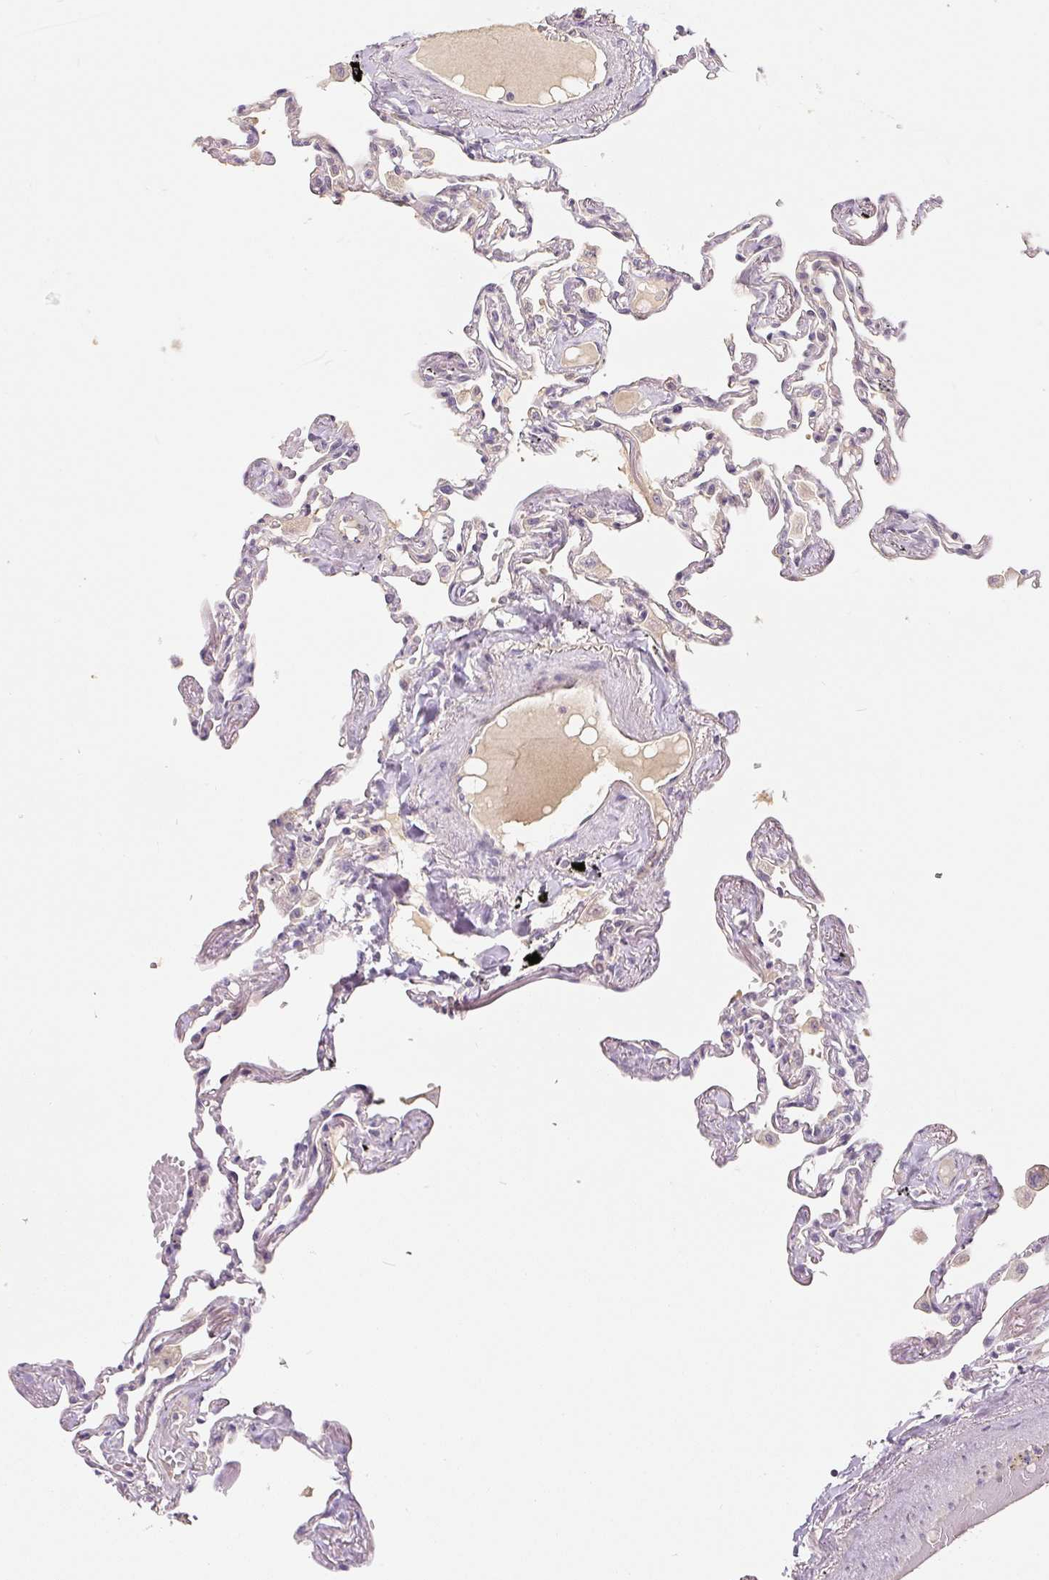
{"staining": {"intensity": "weak", "quantity": "<25%", "location": "cytoplasmic/membranous,nuclear"}, "tissue": "lung", "cell_type": "Alveolar cells", "image_type": "normal", "snomed": [{"axis": "morphology", "description": "Normal tissue, NOS"}, {"axis": "topography", "description": "Lung"}], "caption": "DAB immunohistochemical staining of benign human lung displays no significant positivity in alveolar cells.", "gene": "PWWP3B", "patient": {"sex": "female", "age": 67}}